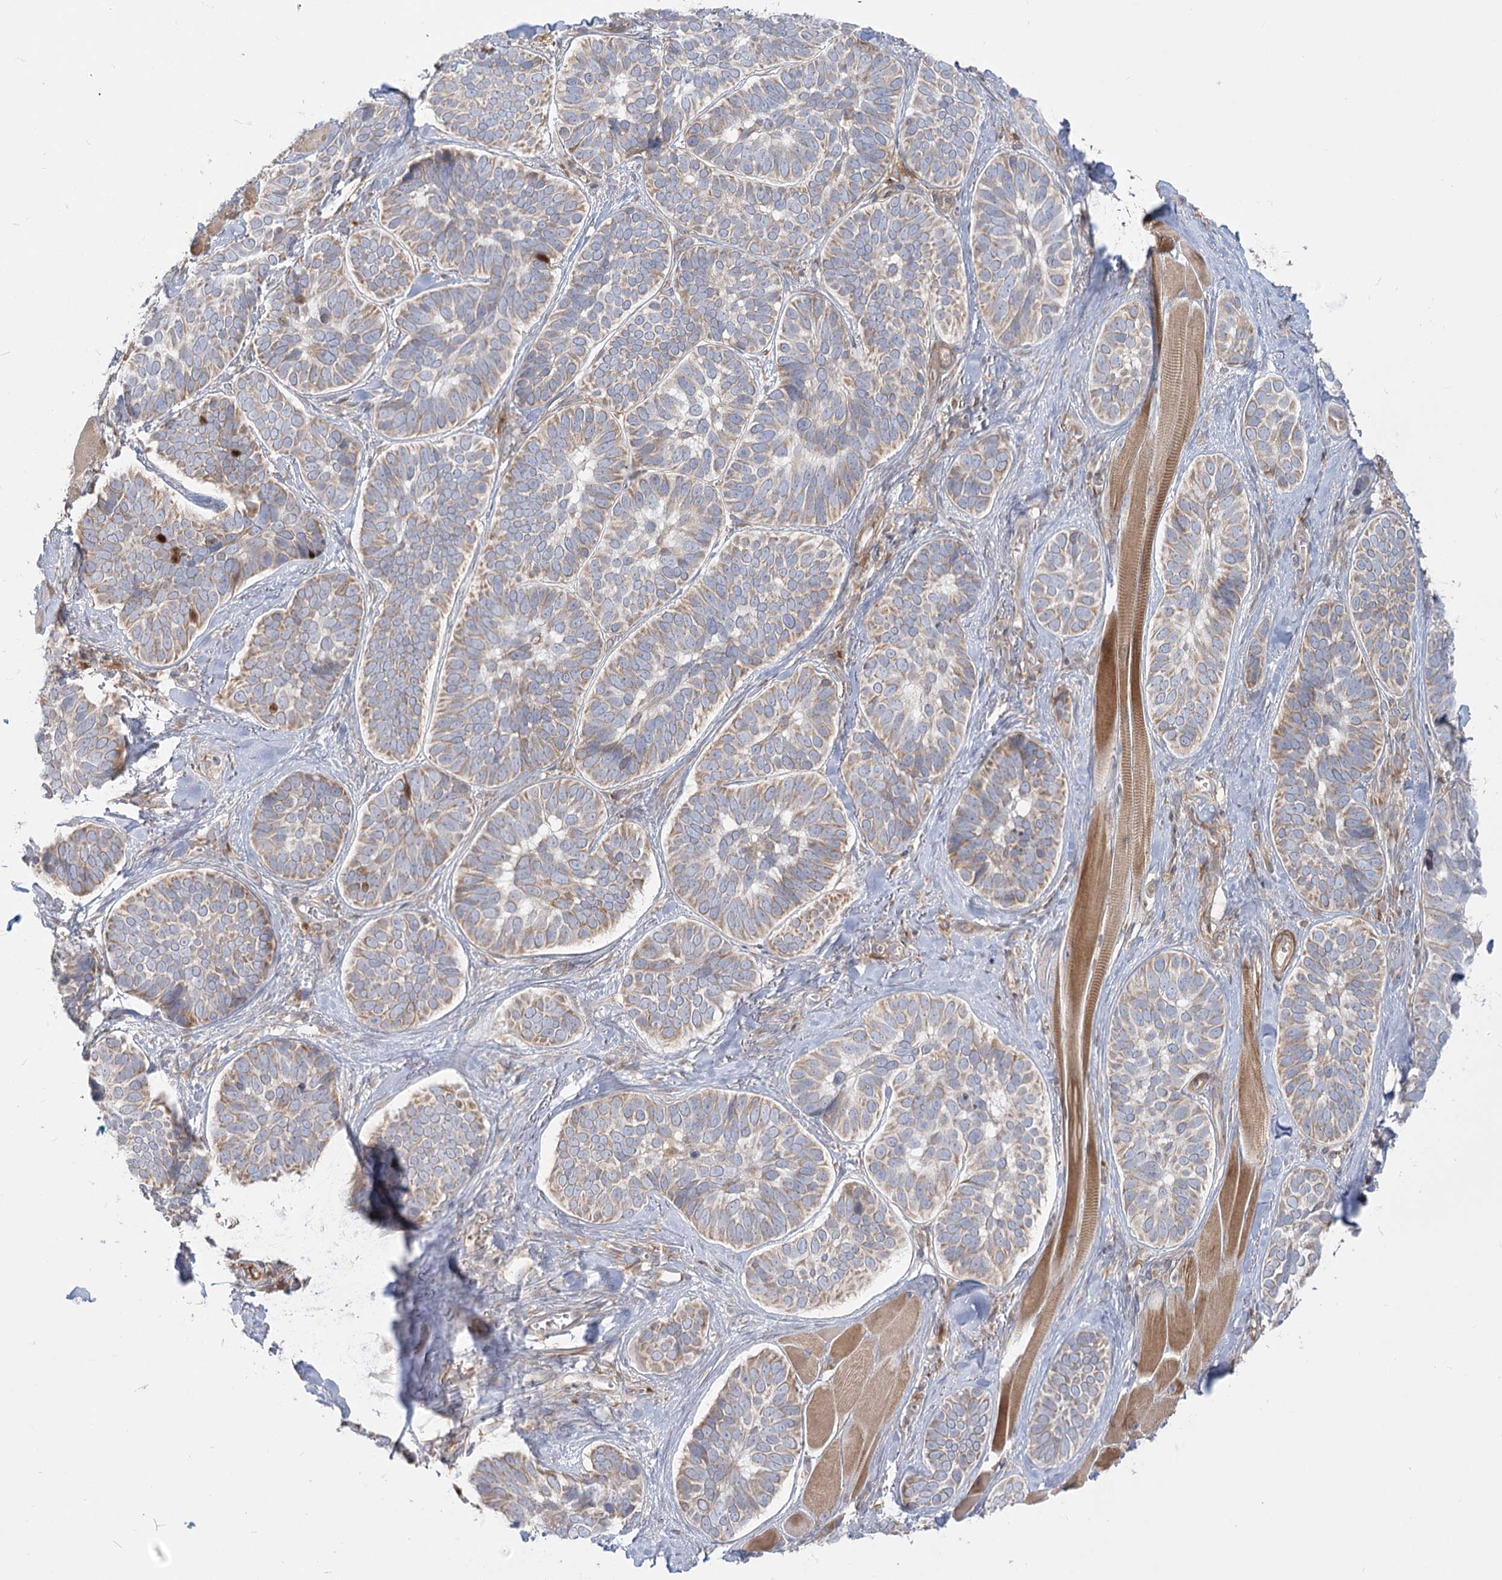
{"staining": {"intensity": "moderate", "quantity": "25%-75%", "location": "cytoplasmic/membranous"}, "tissue": "skin cancer", "cell_type": "Tumor cells", "image_type": "cancer", "snomed": [{"axis": "morphology", "description": "Basal cell carcinoma"}, {"axis": "topography", "description": "Skin"}], "caption": "Protein analysis of skin cancer (basal cell carcinoma) tissue reveals moderate cytoplasmic/membranous positivity in approximately 25%-75% of tumor cells. Using DAB (brown) and hematoxylin (blue) stains, captured at high magnification using brightfield microscopy.", "gene": "MTMR3", "patient": {"sex": "male", "age": 62}}